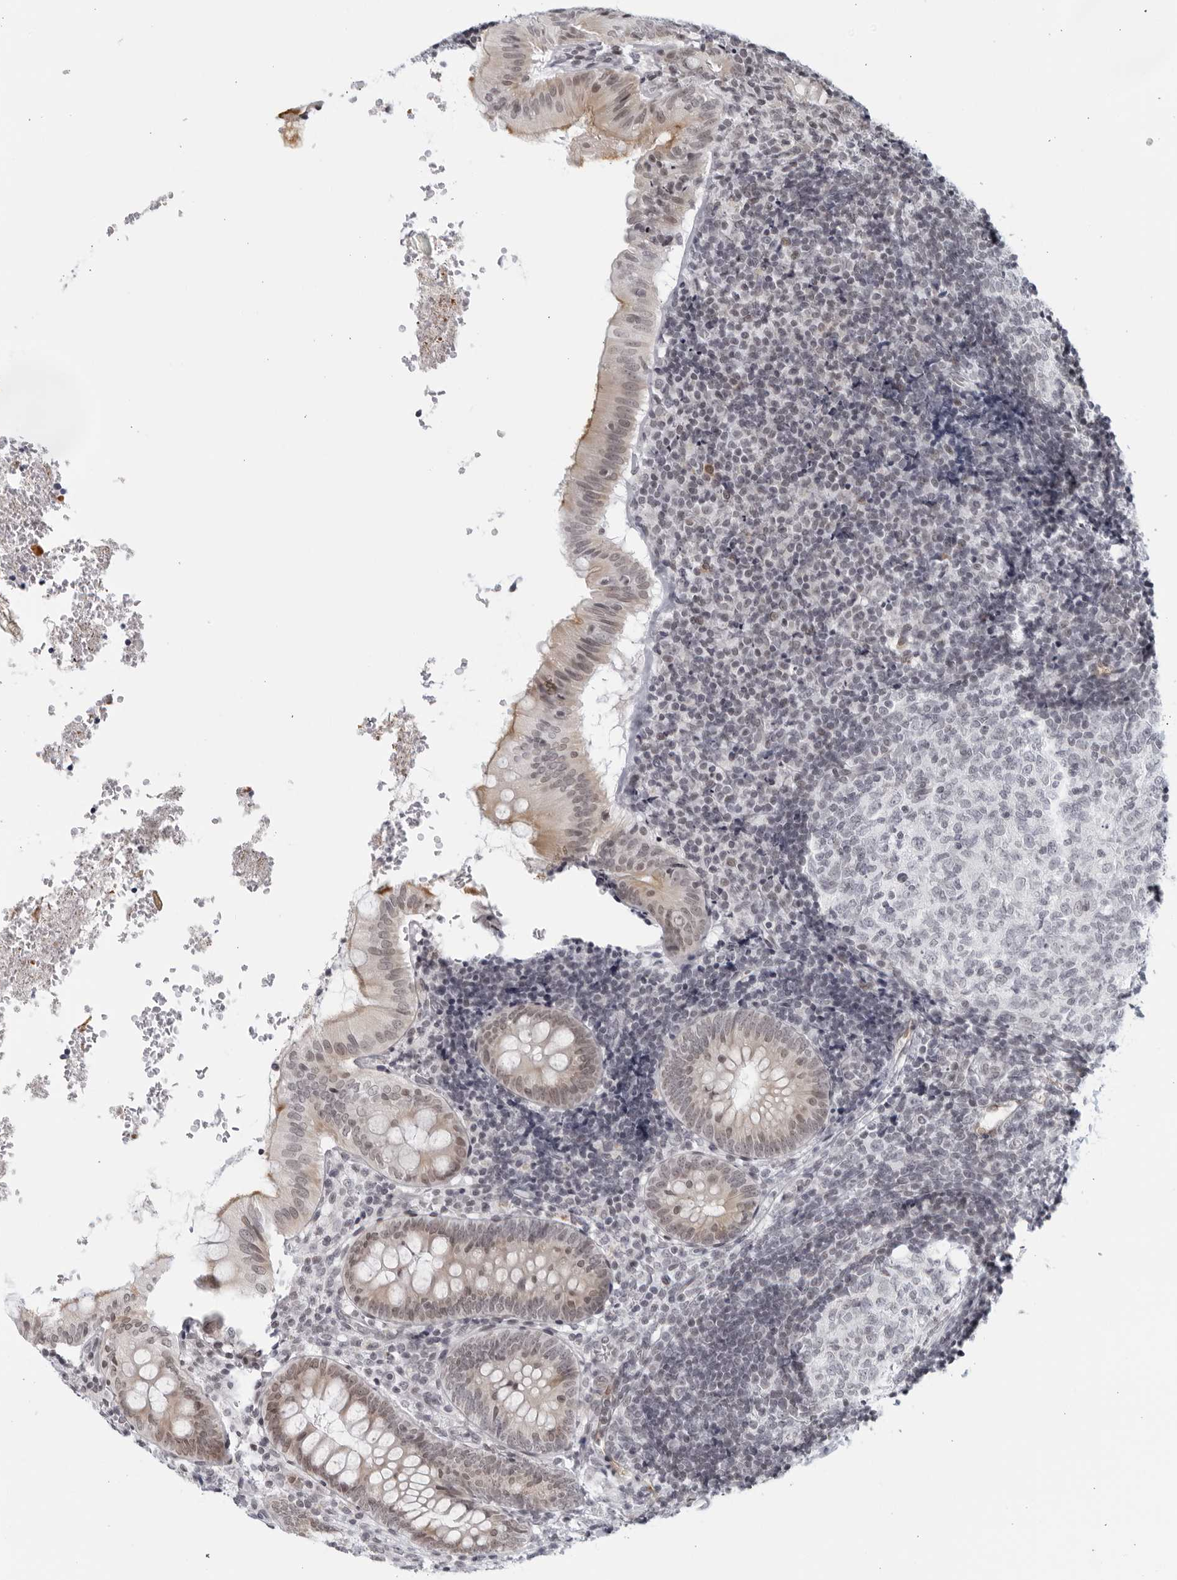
{"staining": {"intensity": "weak", "quantity": "25%-75%", "location": "cytoplasmic/membranous"}, "tissue": "appendix", "cell_type": "Glandular cells", "image_type": "normal", "snomed": [{"axis": "morphology", "description": "Normal tissue, NOS"}, {"axis": "topography", "description": "Appendix"}], "caption": "Immunohistochemistry (IHC) of unremarkable appendix displays low levels of weak cytoplasmic/membranous positivity in about 25%-75% of glandular cells.", "gene": "RAB11FIP3", "patient": {"sex": "male", "age": 8}}